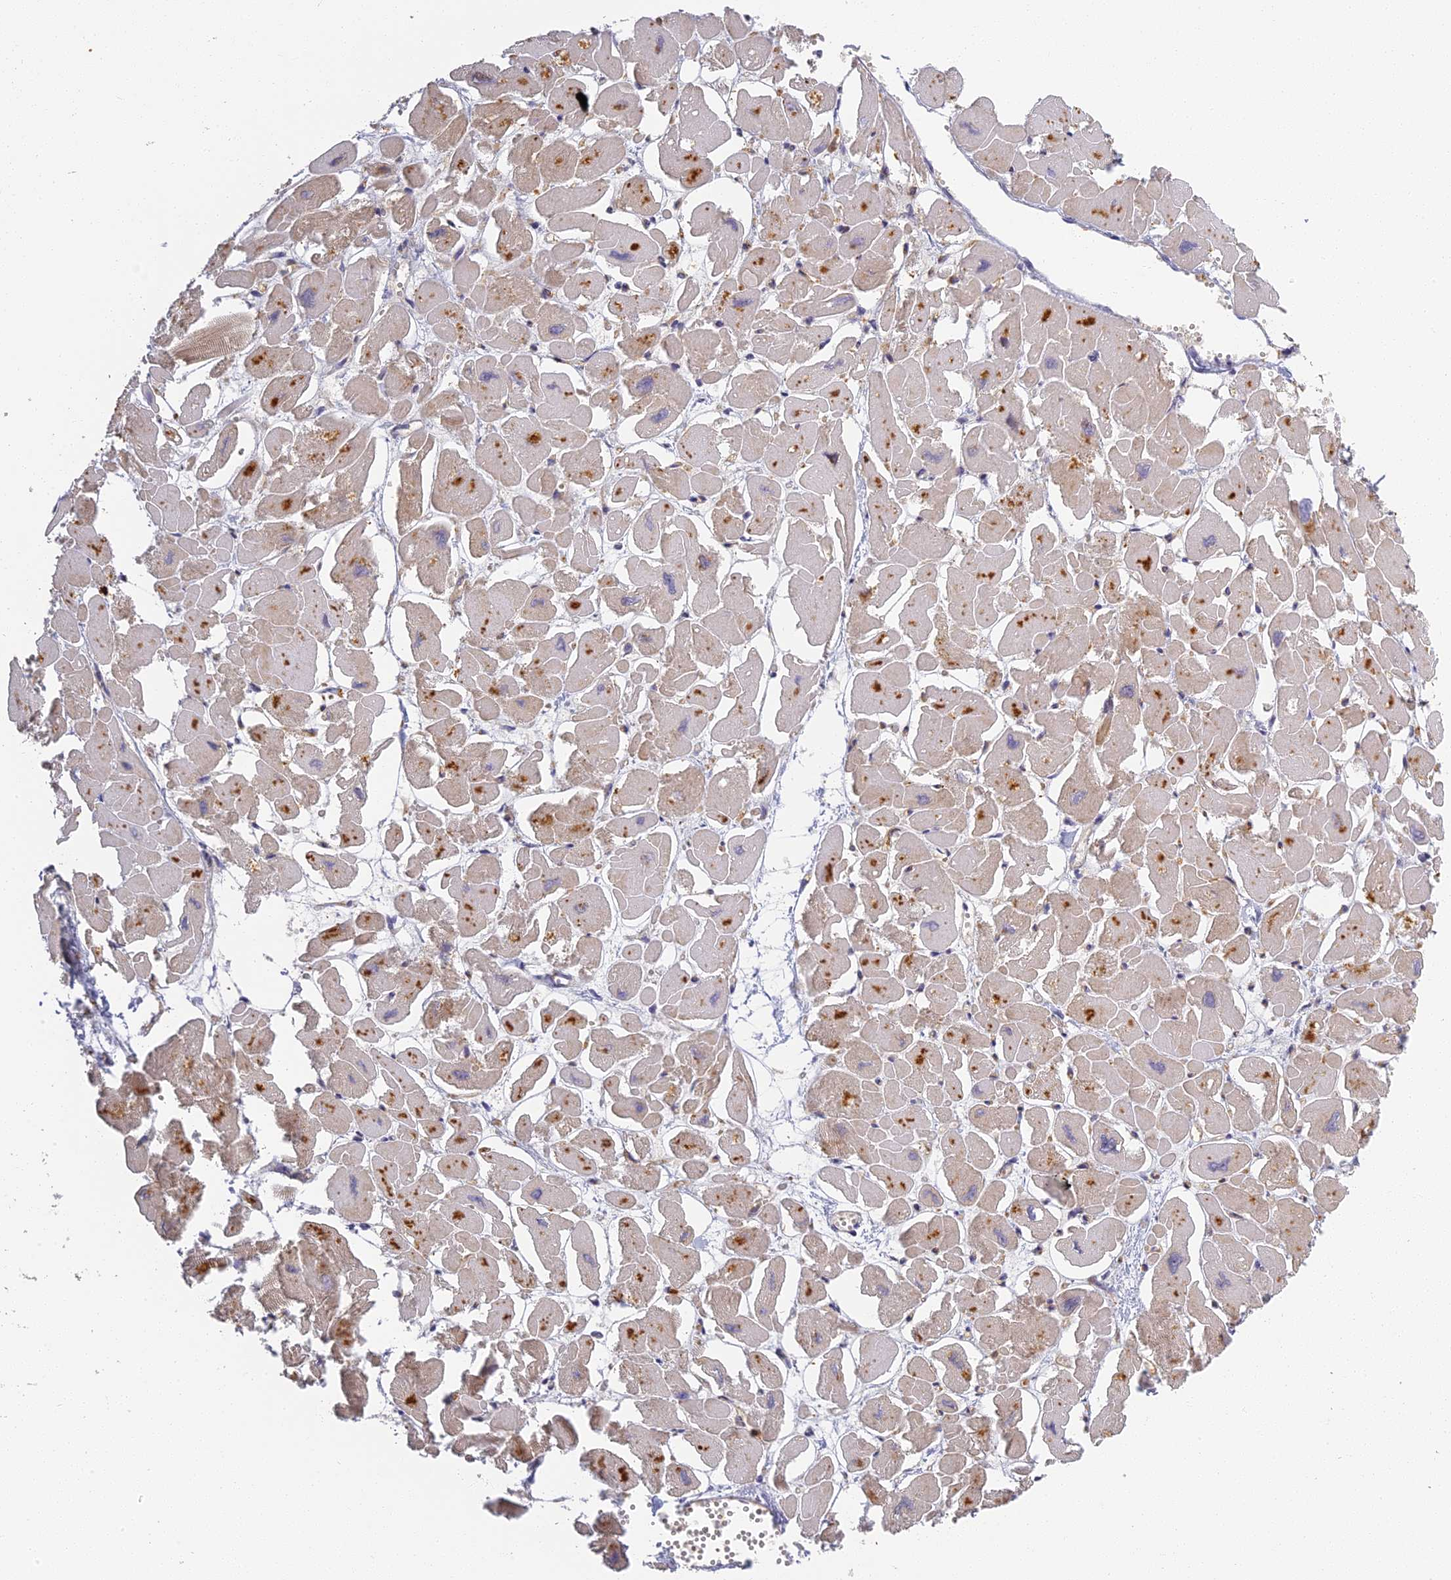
{"staining": {"intensity": "moderate", "quantity": "25%-75%", "location": "cytoplasmic/membranous"}, "tissue": "heart muscle", "cell_type": "Cardiomyocytes", "image_type": "normal", "snomed": [{"axis": "morphology", "description": "Normal tissue, NOS"}, {"axis": "topography", "description": "Heart"}], "caption": "IHC (DAB) staining of unremarkable human heart muscle shows moderate cytoplasmic/membranous protein staining in about 25%-75% of cardiomyocytes. (IHC, brightfield microscopy, high magnification).", "gene": "AP4E1", "patient": {"sex": "male", "age": 54}}